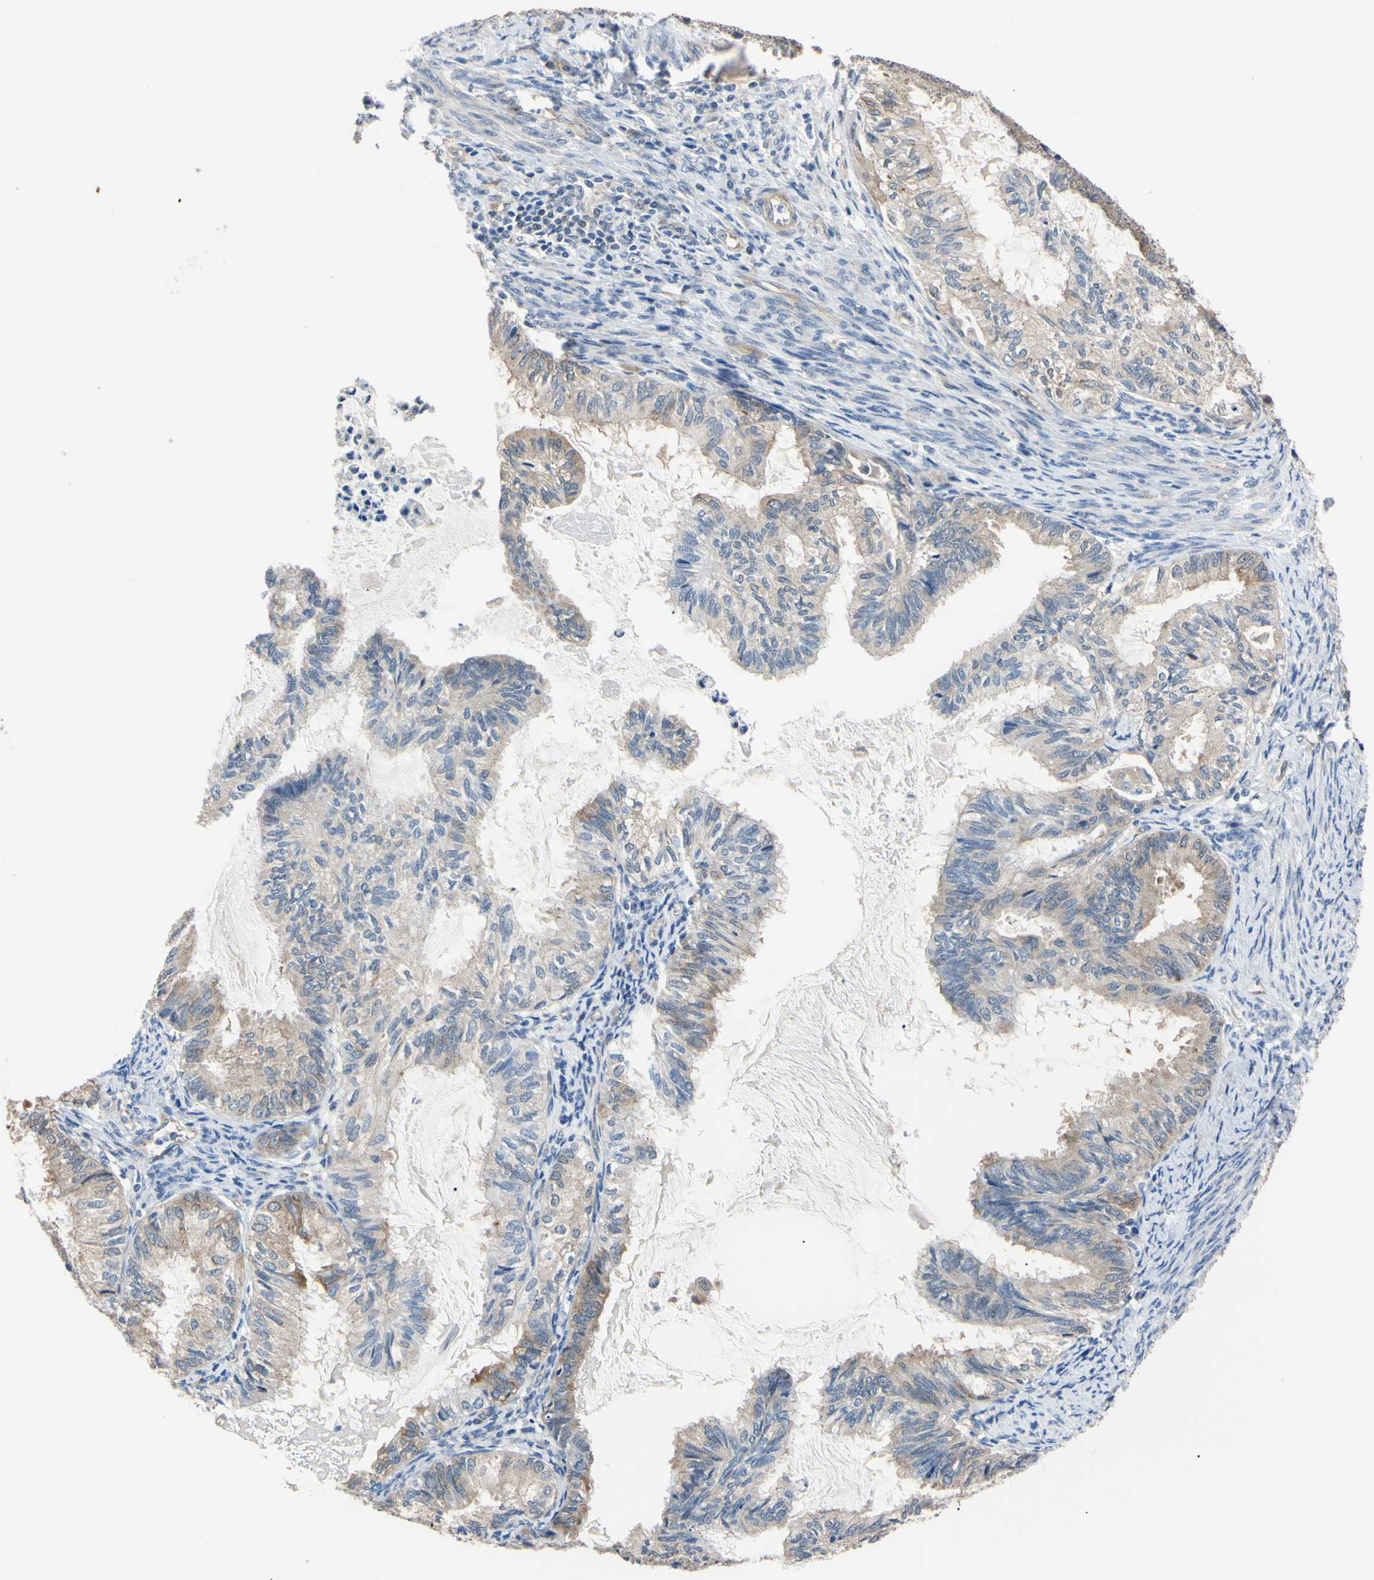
{"staining": {"intensity": "weak", "quantity": ">75%", "location": "cytoplasmic/membranous"}, "tissue": "cervical cancer", "cell_type": "Tumor cells", "image_type": "cancer", "snomed": [{"axis": "morphology", "description": "Normal tissue, NOS"}, {"axis": "morphology", "description": "Adenocarcinoma, NOS"}, {"axis": "topography", "description": "Cervix"}, {"axis": "topography", "description": "Endometrium"}], "caption": "Protein expression analysis of adenocarcinoma (cervical) demonstrates weak cytoplasmic/membranous positivity in about >75% of tumor cells.", "gene": "RARS1", "patient": {"sex": "female", "age": 86}}